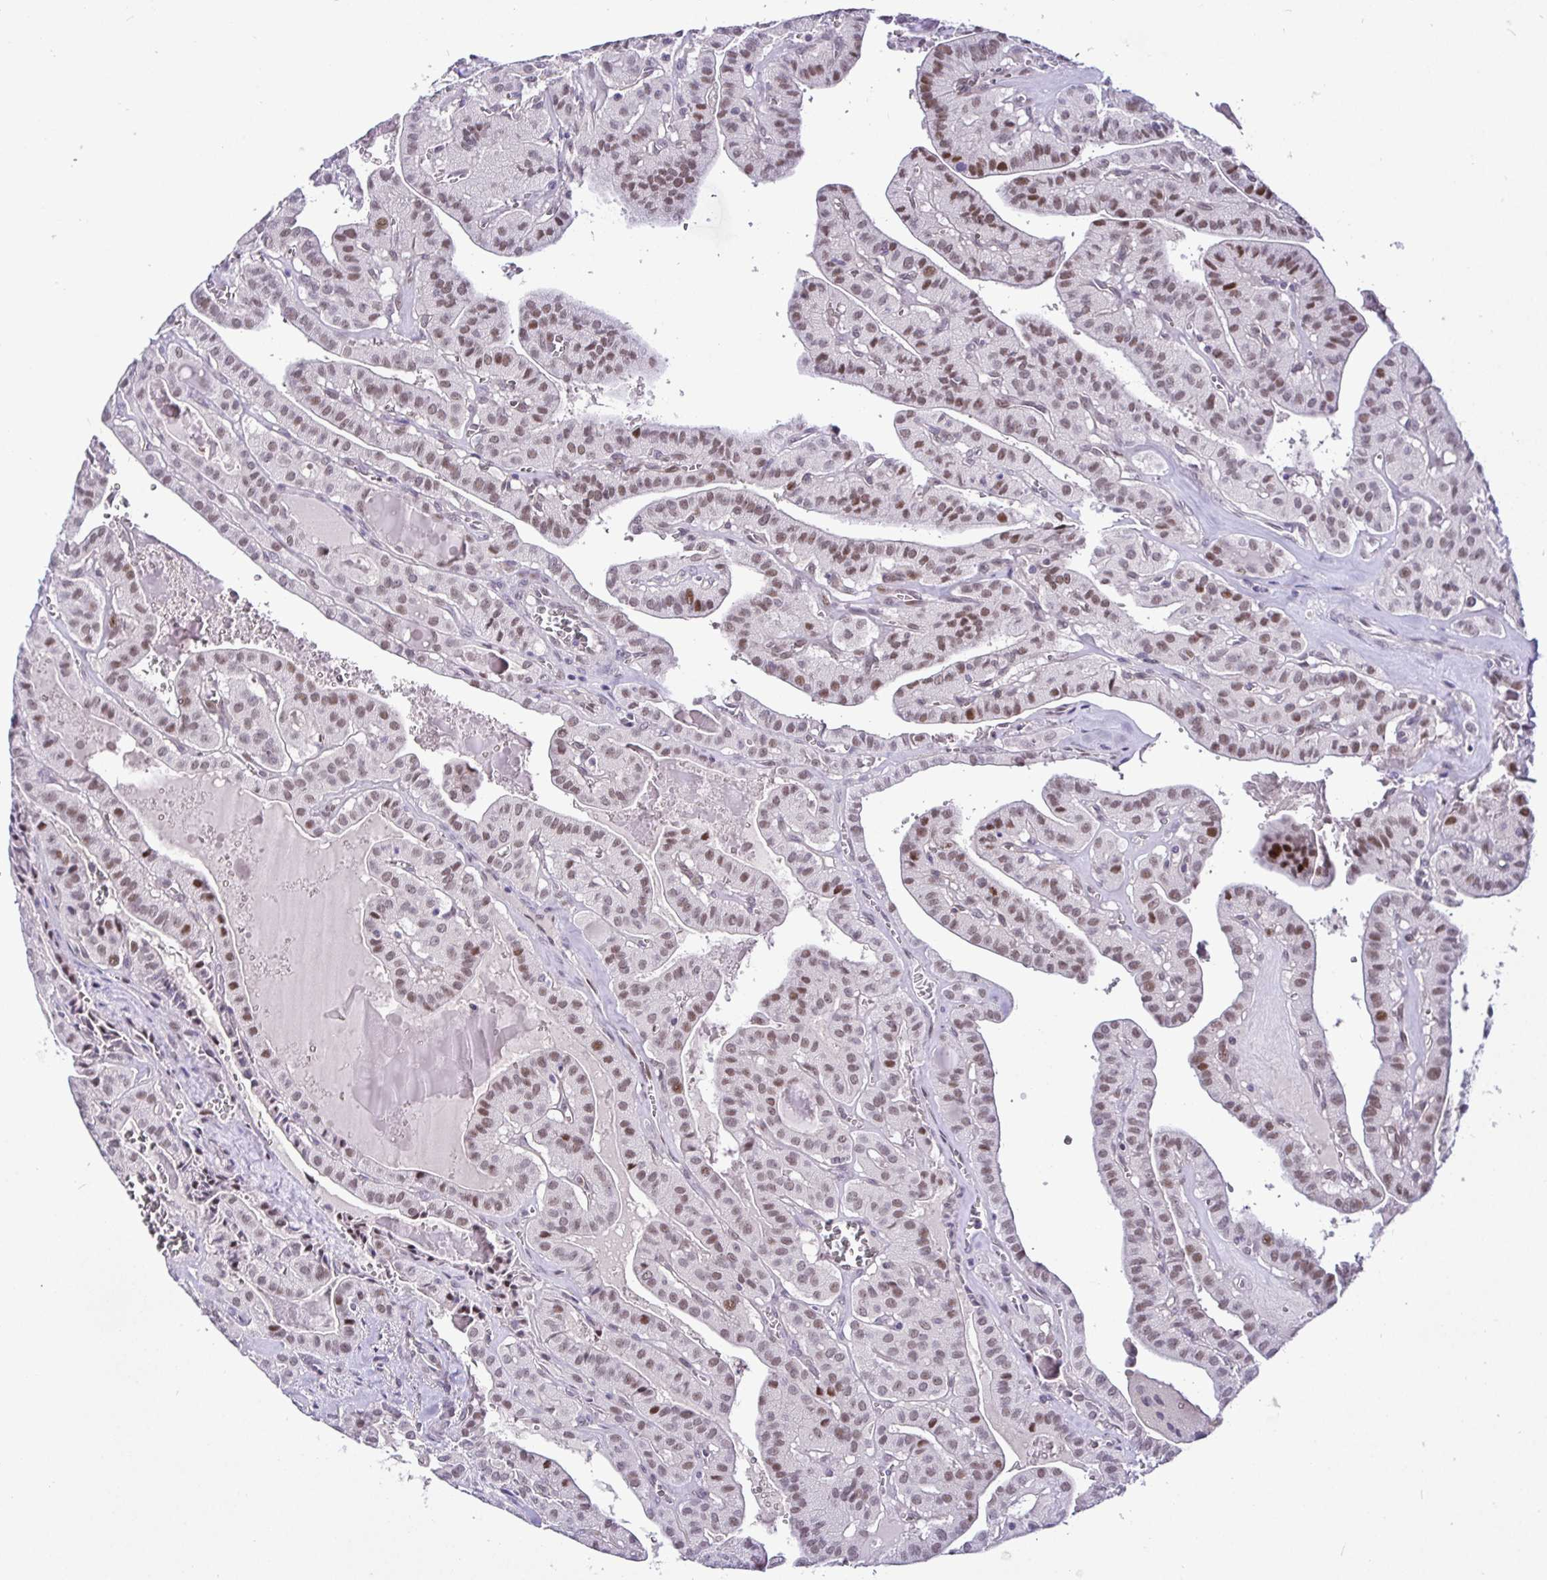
{"staining": {"intensity": "moderate", "quantity": ">75%", "location": "nuclear"}, "tissue": "thyroid cancer", "cell_type": "Tumor cells", "image_type": "cancer", "snomed": [{"axis": "morphology", "description": "Papillary adenocarcinoma, NOS"}, {"axis": "topography", "description": "Thyroid gland"}], "caption": "Moderate nuclear staining is present in approximately >75% of tumor cells in thyroid cancer (papillary adenocarcinoma). The staining was performed using DAB, with brown indicating positive protein expression. Nuclei are stained blue with hematoxylin.", "gene": "NUP188", "patient": {"sex": "male", "age": 52}}